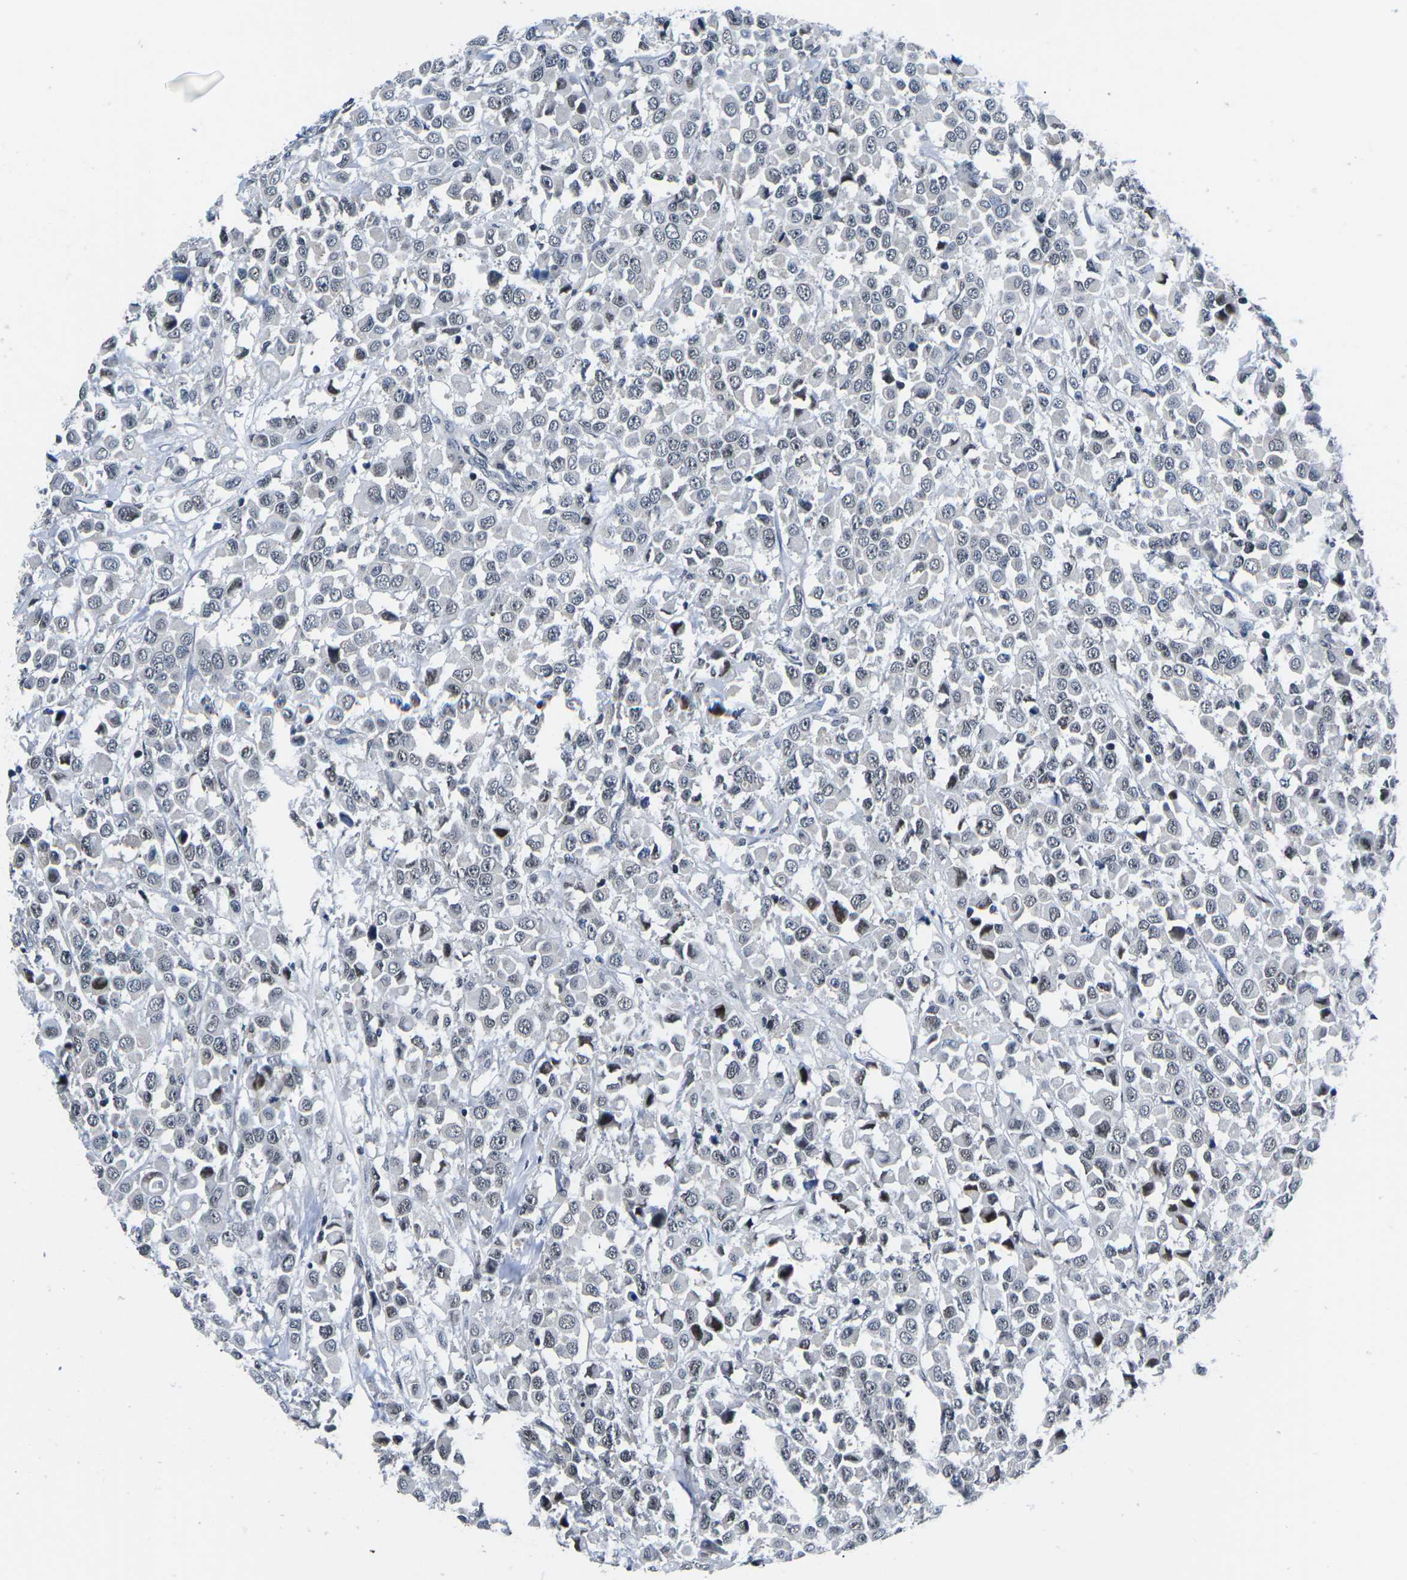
{"staining": {"intensity": "moderate", "quantity": "<25%", "location": "nuclear"}, "tissue": "breast cancer", "cell_type": "Tumor cells", "image_type": "cancer", "snomed": [{"axis": "morphology", "description": "Duct carcinoma"}, {"axis": "topography", "description": "Breast"}], "caption": "A low amount of moderate nuclear staining is present in about <25% of tumor cells in breast cancer tissue.", "gene": "CDC73", "patient": {"sex": "female", "age": 61}}